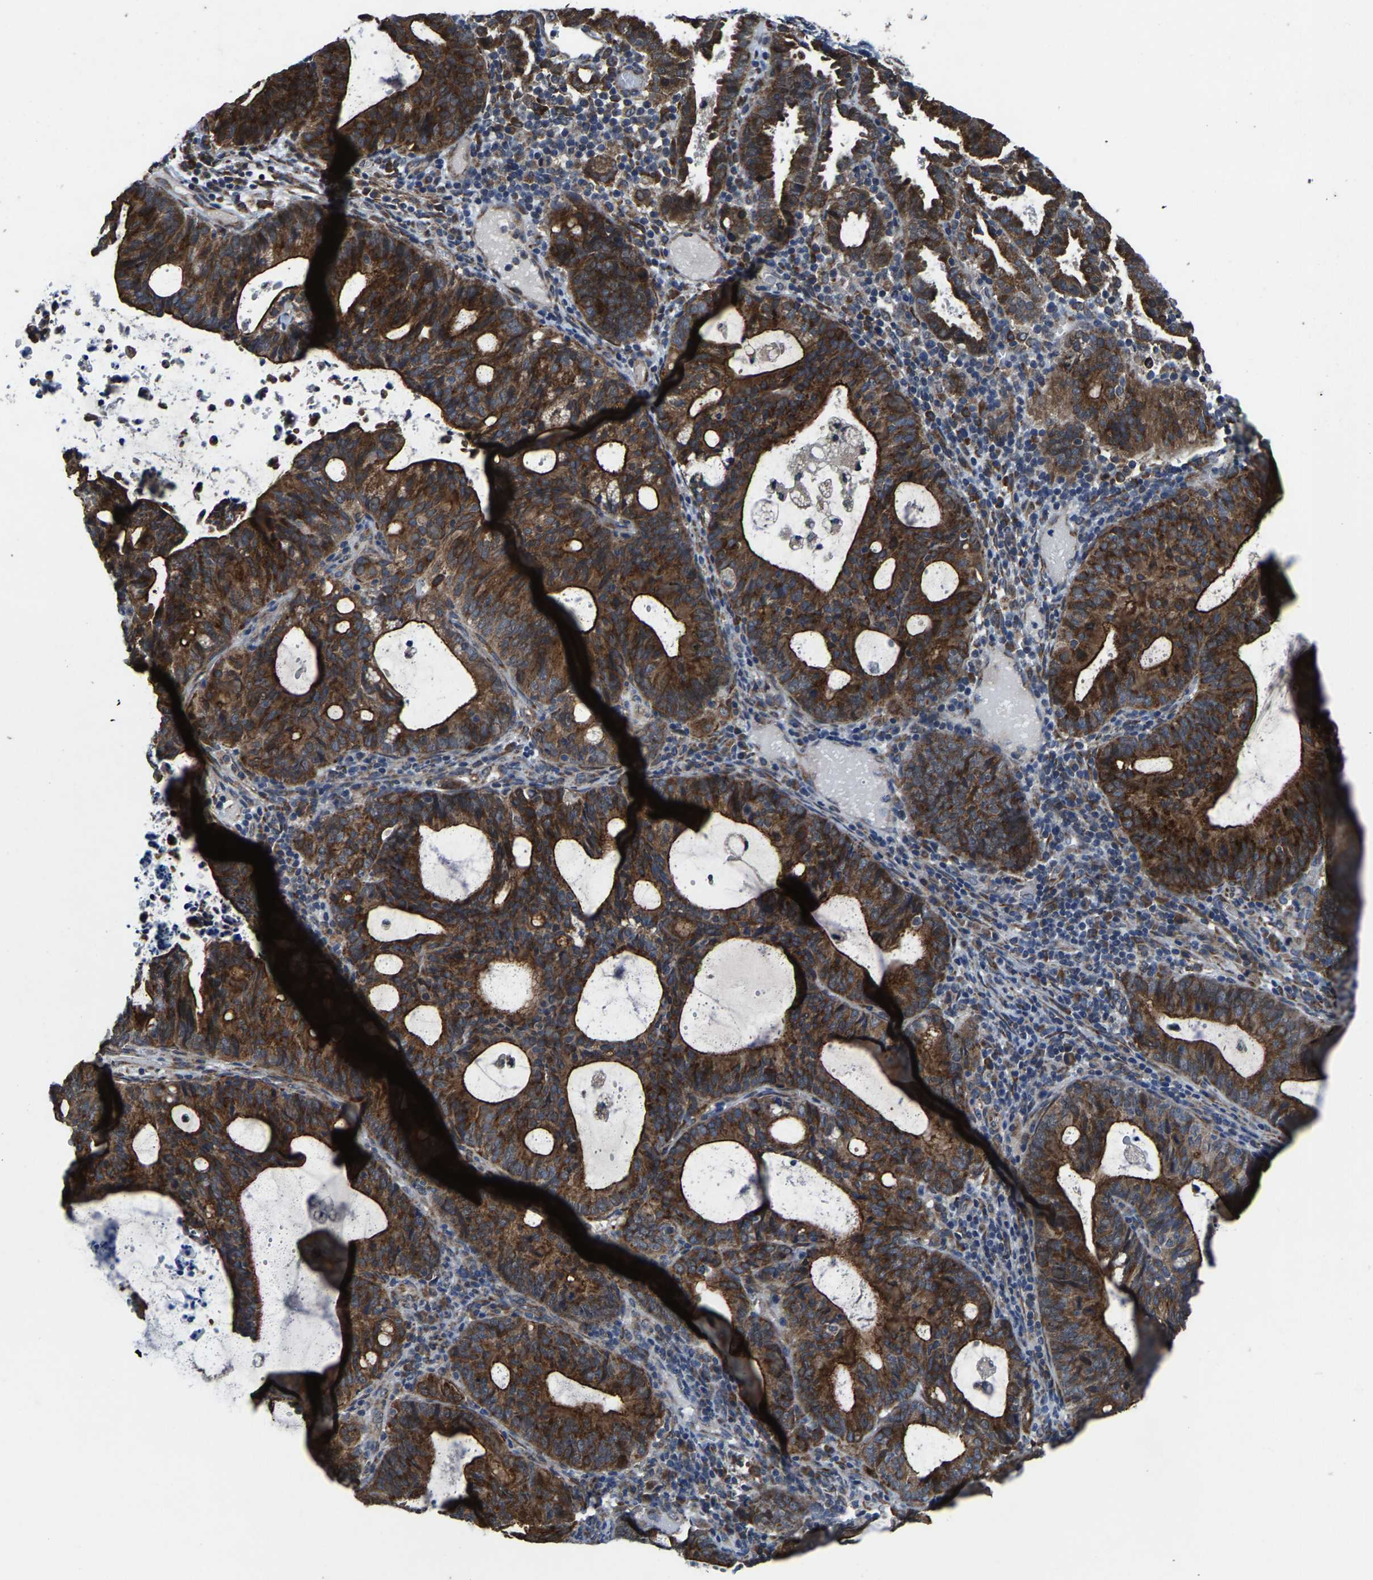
{"staining": {"intensity": "strong", "quantity": ">75%", "location": "cytoplasmic/membranous"}, "tissue": "endometrial cancer", "cell_type": "Tumor cells", "image_type": "cancer", "snomed": [{"axis": "morphology", "description": "Adenocarcinoma, NOS"}, {"axis": "topography", "description": "Uterus"}], "caption": "Endometrial cancer was stained to show a protein in brown. There is high levels of strong cytoplasmic/membranous staining in about >75% of tumor cells. The staining was performed using DAB (3,3'-diaminobenzidine), with brown indicating positive protein expression. Nuclei are stained blue with hematoxylin.", "gene": "PDP1", "patient": {"sex": "female", "age": 83}}